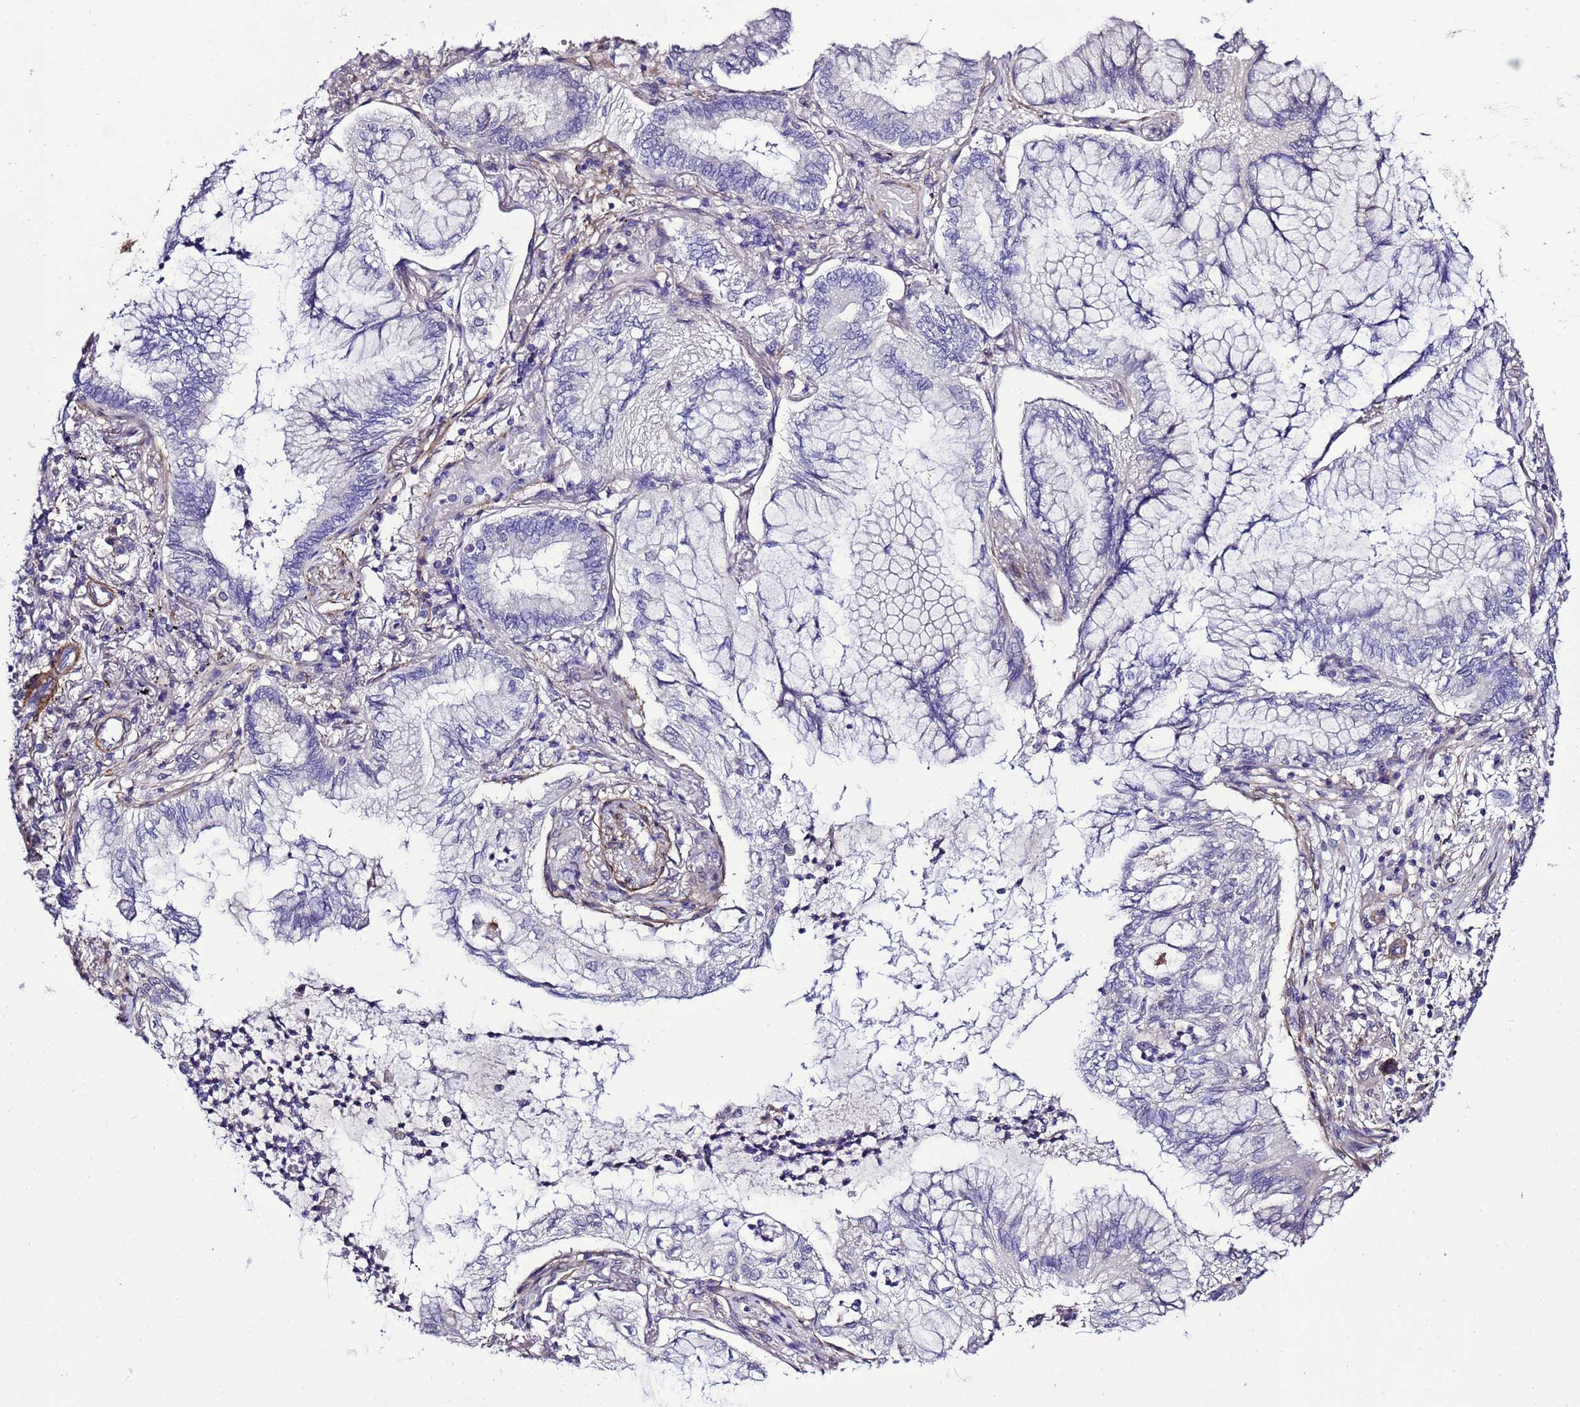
{"staining": {"intensity": "negative", "quantity": "none", "location": "none"}, "tissue": "lung cancer", "cell_type": "Tumor cells", "image_type": "cancer", "snomed": [{"axis": "morphology", "description": "Adenocarcinoma, NOS"}, {"axis": "topography", "description": "Lung"}], "caption": "Protein analysis of adenocarcinoma (lung) demonstrates no significant staining in tumor cells.", "gene": "GZF1", "patient": {"sex": "female", "age": 70}}